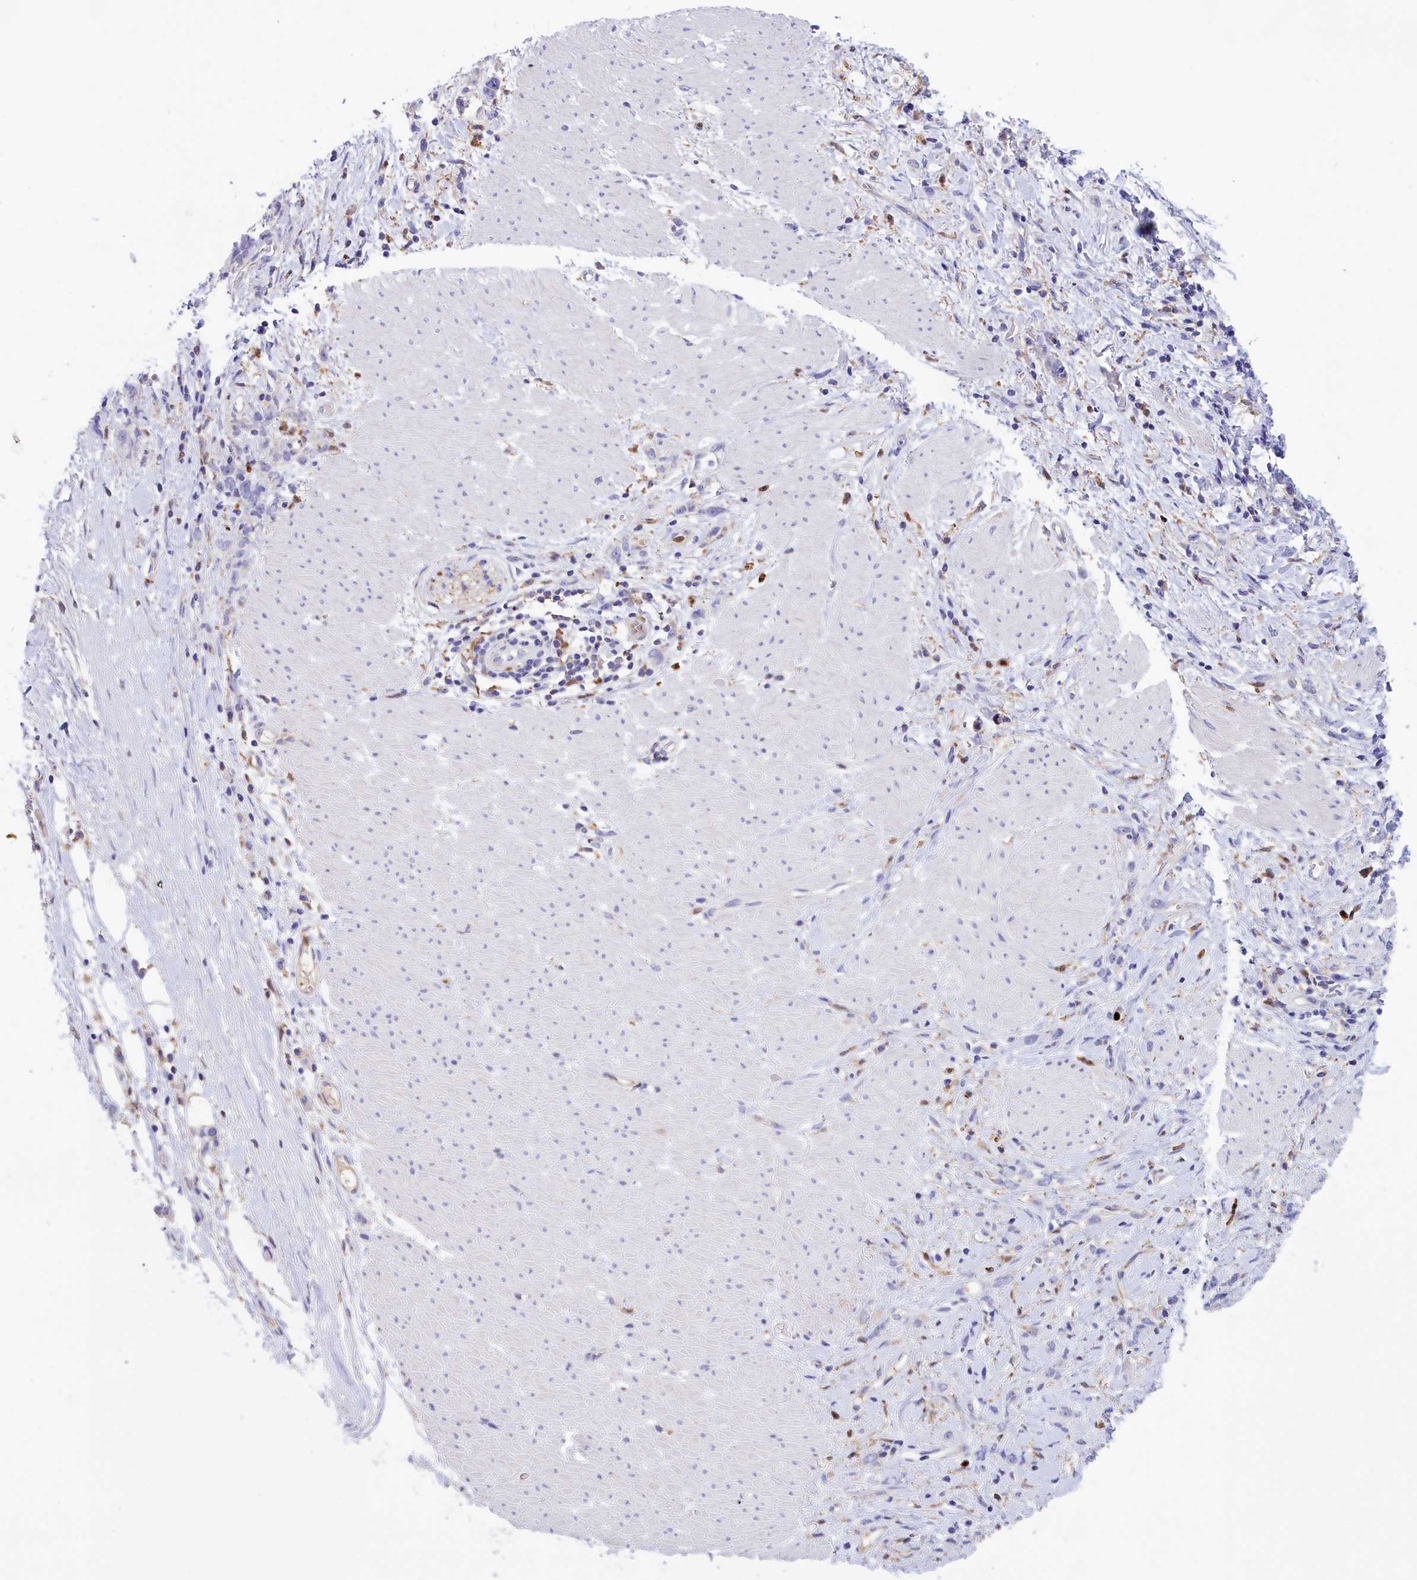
{"staining": {"intensity": "negative", "quantity": "none", "location": "none"}, "tissue": "stomach cancer", "cell_type": "Tumor cells", "image_type": "cancer", "snomed": [{"axis": "morphology", "description": "Adenocarcinoma, NOS"}, {"axis": "topography", "description": "Stomach"}], "caption": "Immunohistochemical staining of stomach adenocarcinoma reveals no significant staining in tumor cells.", "gene": "FAM149B1", "patient": {"sex": "female", "age": 76}}